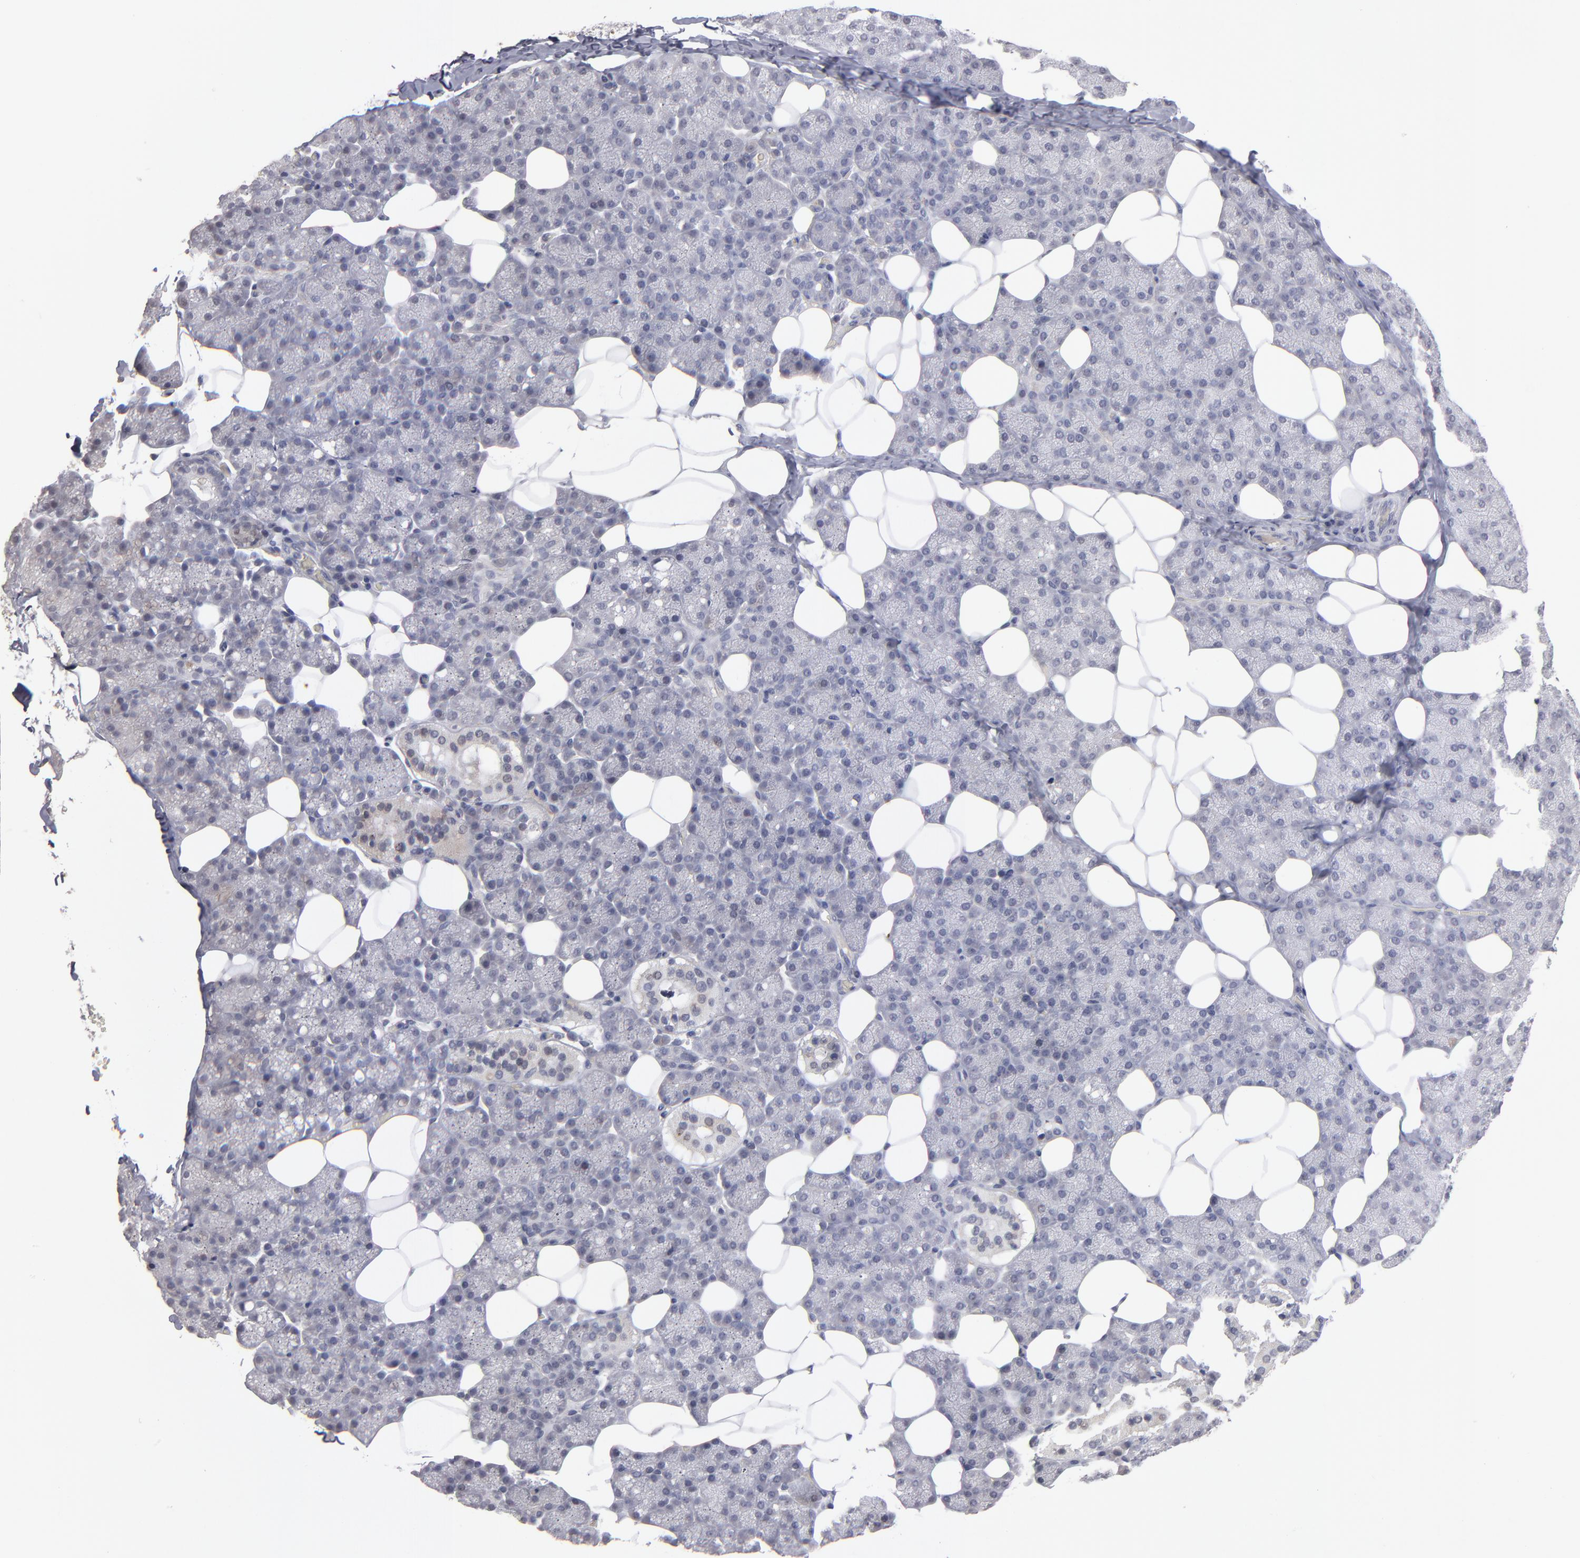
{"staining": {"intensity": "negative", "quantity": "none", "location": "none"}, "tissue": "salivary gland", "cell_type": "Glandular cells", "image_type": "normal", "snomed": [{"axis": "morphology", "description": "Normal tissue, NOS"}, {"axis": "topography", "description": "Lymph node"}, {"axis": "topography", "description": "Salivary gland"}], "caption": "IHC of unremarkable human salivary gland reveals no expression in glandular cells. (Stains: DAB (3,3'-diaminobenzidine) immunohistochemistry (IHC) with hematoxylin counter stain, Microscopy: brightfield microscopy at high magnification).", "gene": "GPM6B", "patient": {"sex": "male", "age": 8}}